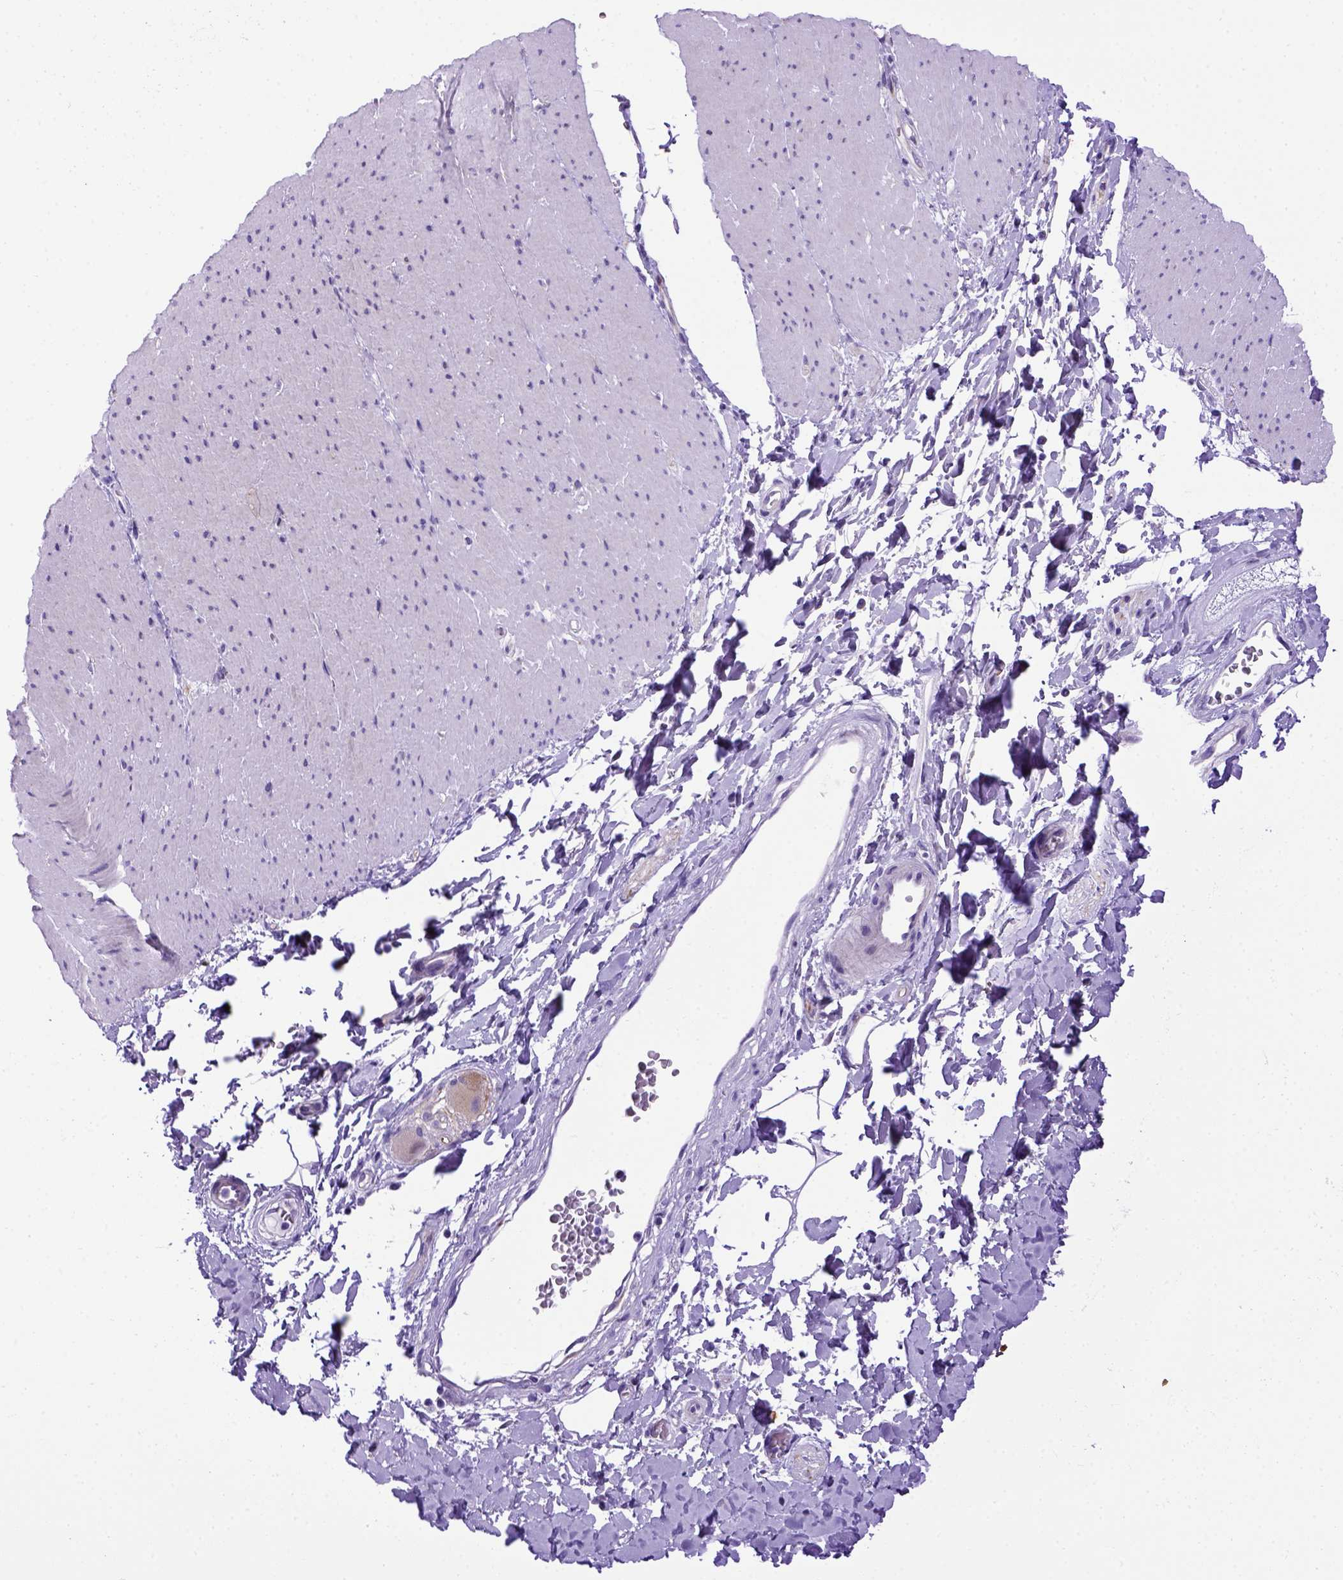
{"staining": {"intensity": "negative", "quantity": "none", "location": "none"}, "tissue": "smooth muscle", "cell_type": "Smooth muscle cells", "image_type": "normal", "snomed": [{"axis": "morphology", "description": "Normal tissue, NOS"}, {"axis": "topography", "description": "Smooth muscle"}, {"axis": "topography", "description": "Rectum"}], "caption": "Micrograph shows no protein positivity in smooth muscle cells of unremarkable smooth muscle. (DAB immunohistochemistry (IHC) visualized using brightfield microscopy, high magnification).", "gene": "ADAM12", "patient": {"sex": "male", "age": 53}}